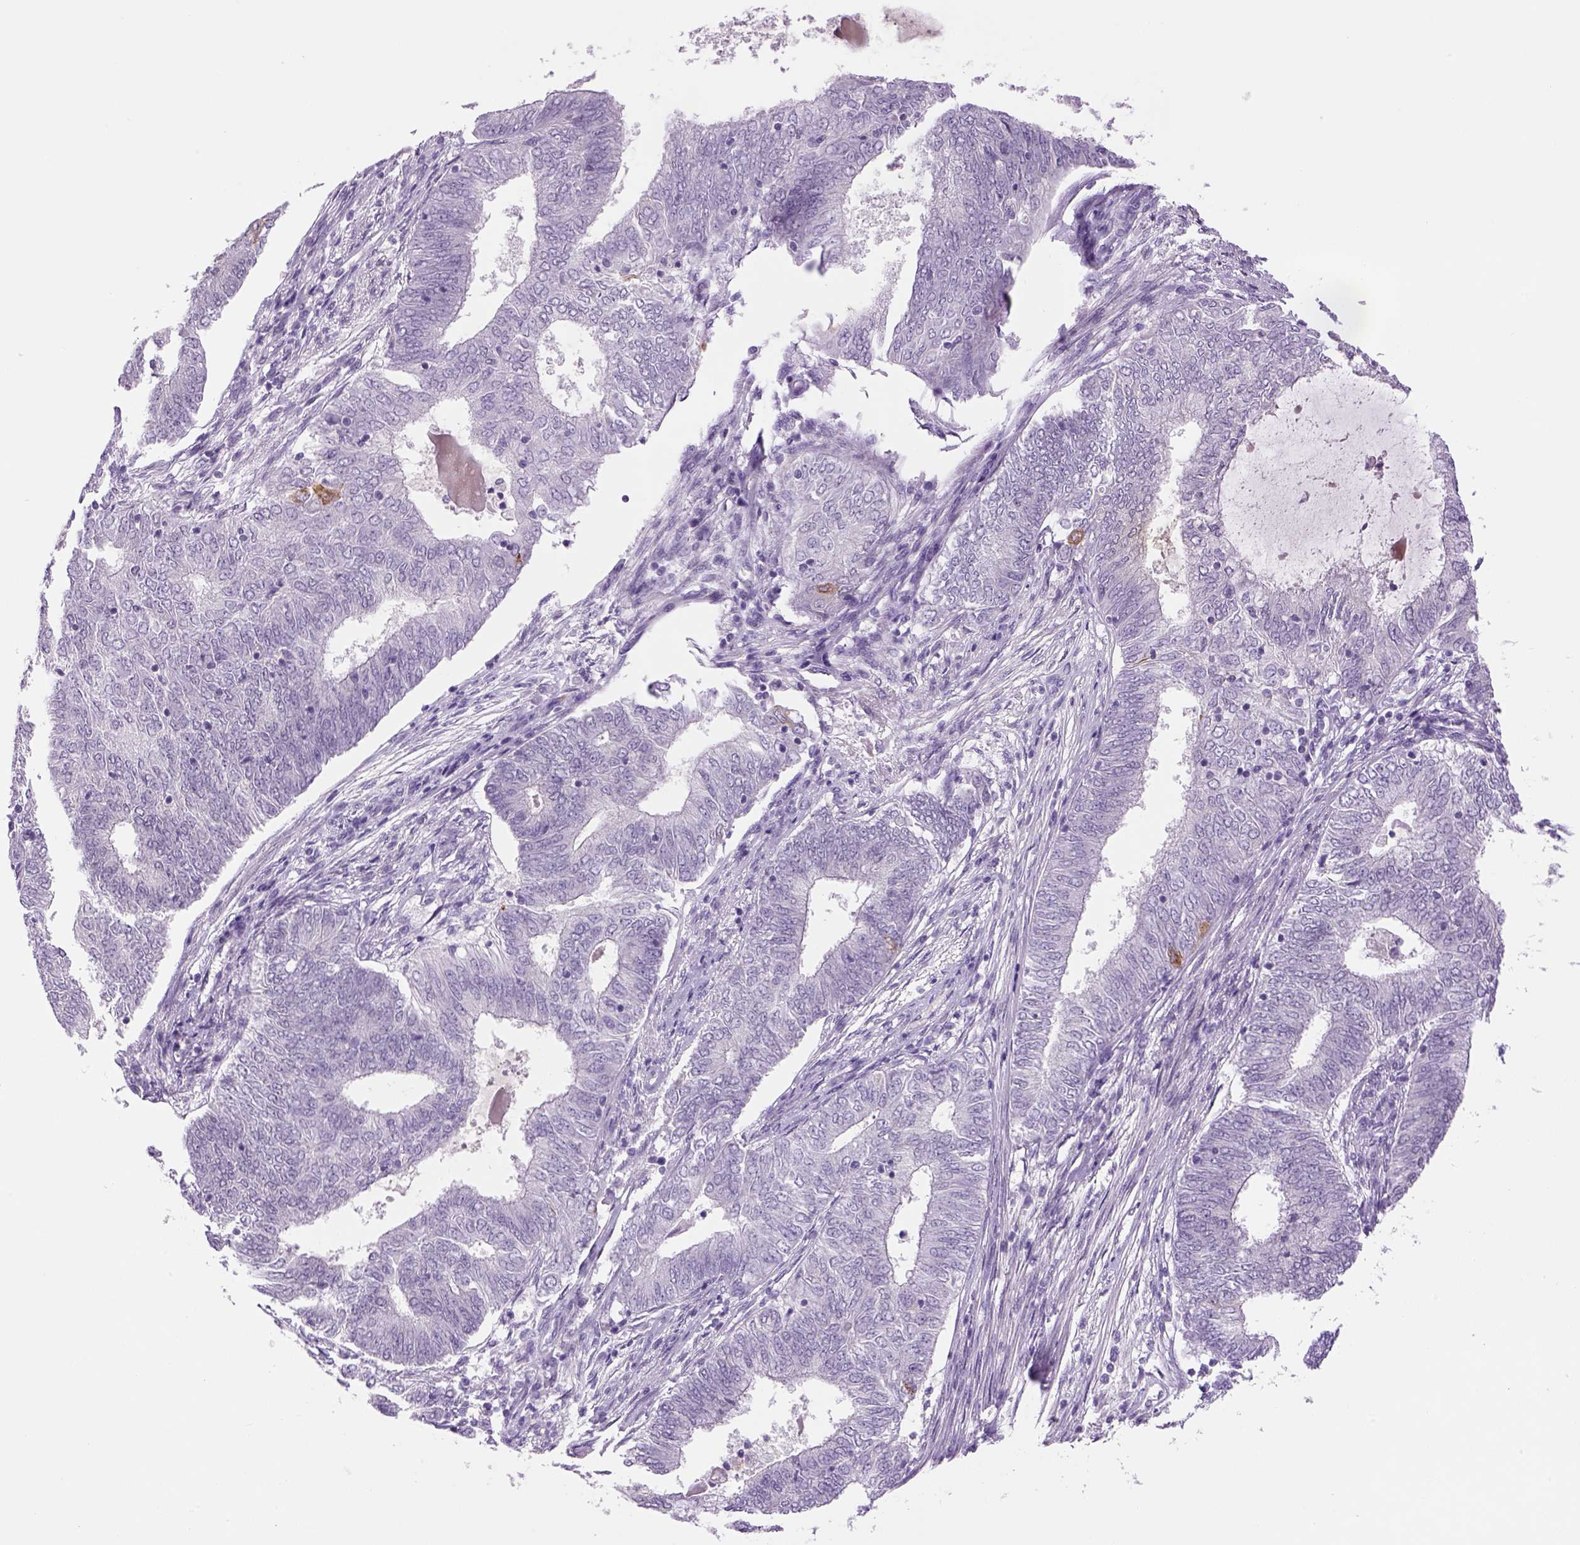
{"staining": {"intensity": "negative", "quantity": "none", "location": "none"}, "tissue": "endometrial cancer", "cell_type": "Tumor cells", "image_type": "cancer", "snomed": [{"axis": "morphology", "description": "Adenocarcinoma, NOS"}, {"axis": "topography", "description": "Endometrium"}], "caption": "This is an immunohistochemistry image of adenocarcinoma (endometrial). There is no positivity in tumor cells.", "gene": "DBH", "patient": {"sex": "female", "age": 62}}